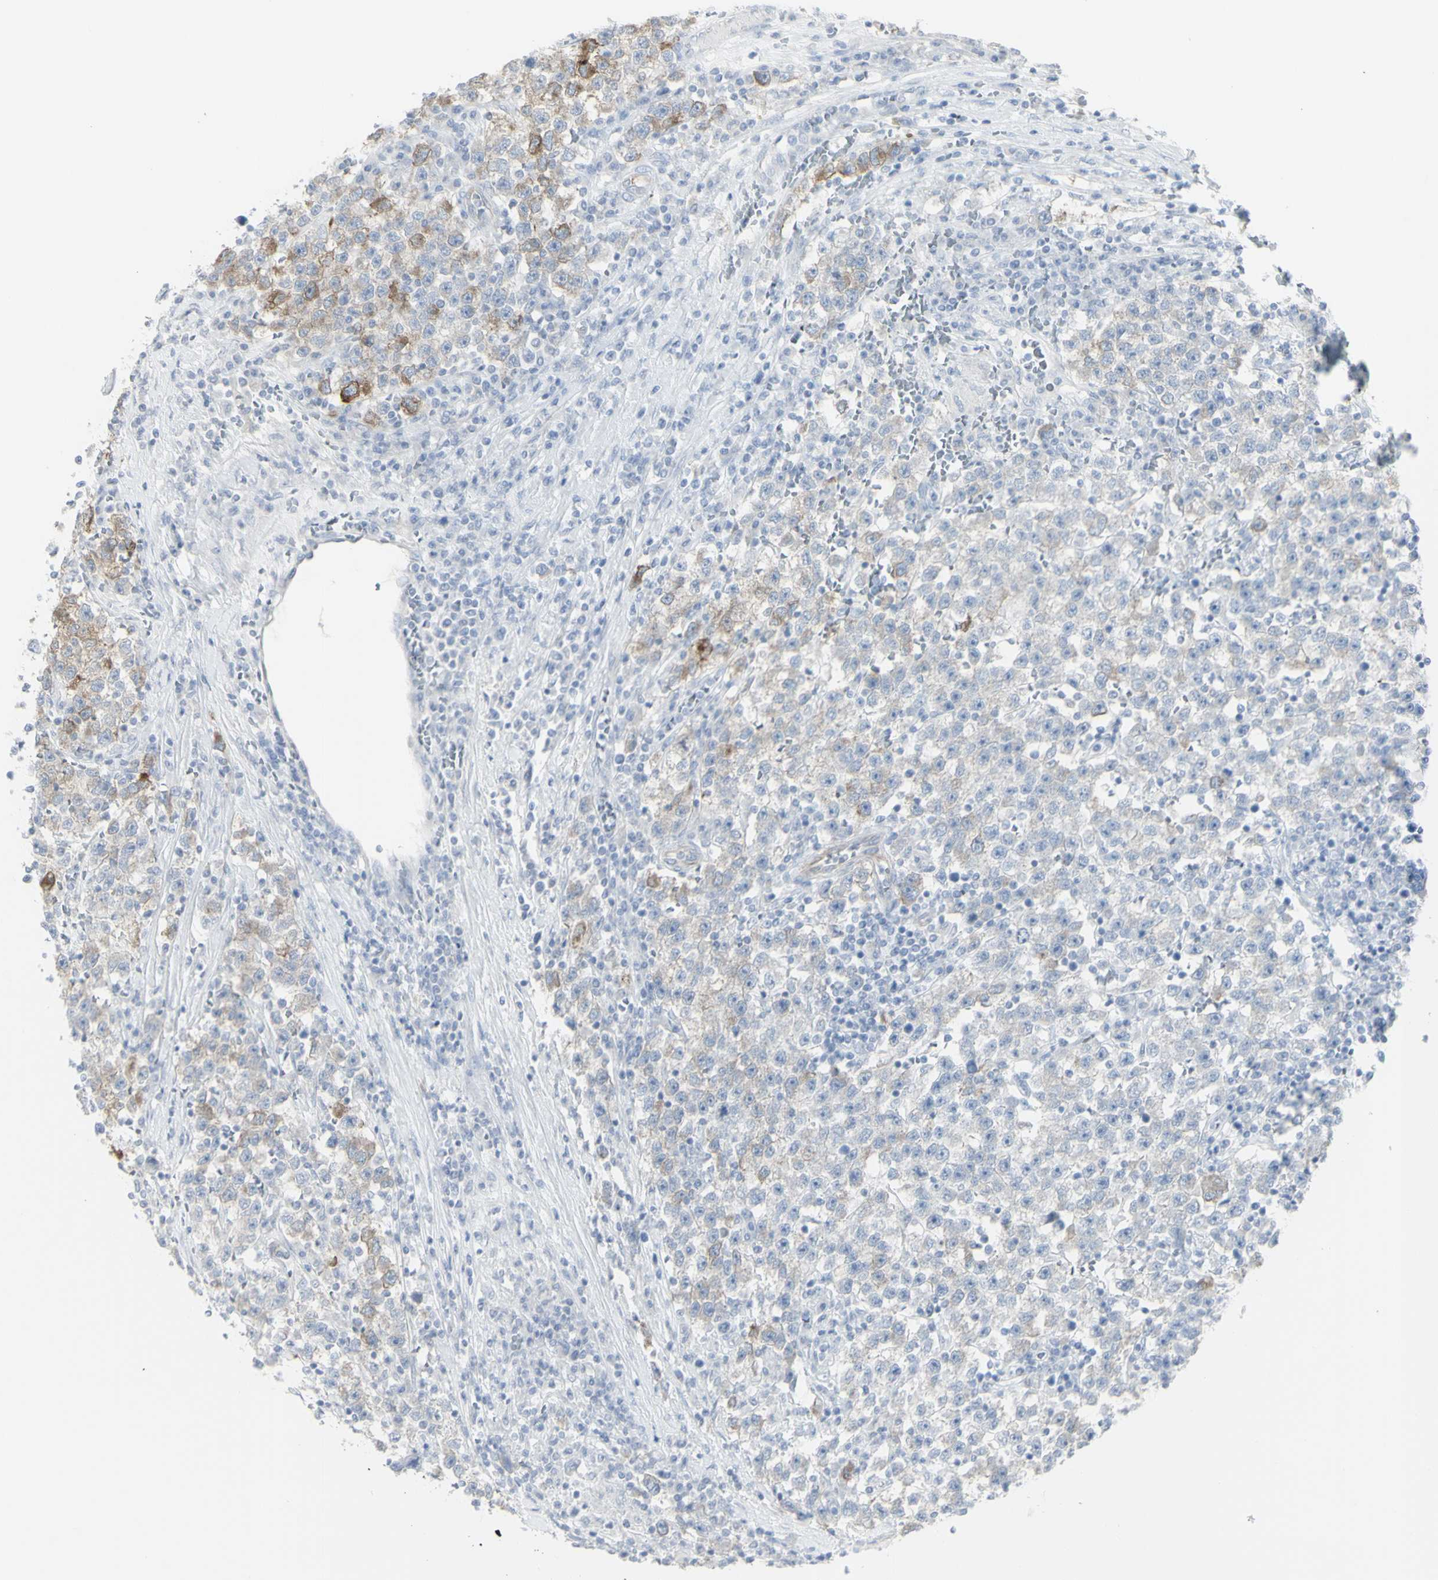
{"staining": {"intensity": "weak", "quantity": "<25%", "location": "cytoplasmic/membranous"}, "tissue": "testis cancer", "cell_type": "Tumor cells", "image_type": "cancer", "snomed": [{"axis": "morphology", "description": "Seminoma, NOS"}, {"axis": "topography", "description": "Testis"}], "caption": "Tumor cells are negative for protein expression in human testis cancer.", "gene": "ENSG00000198211", "patient": {"sex": "male", "age": 22}}